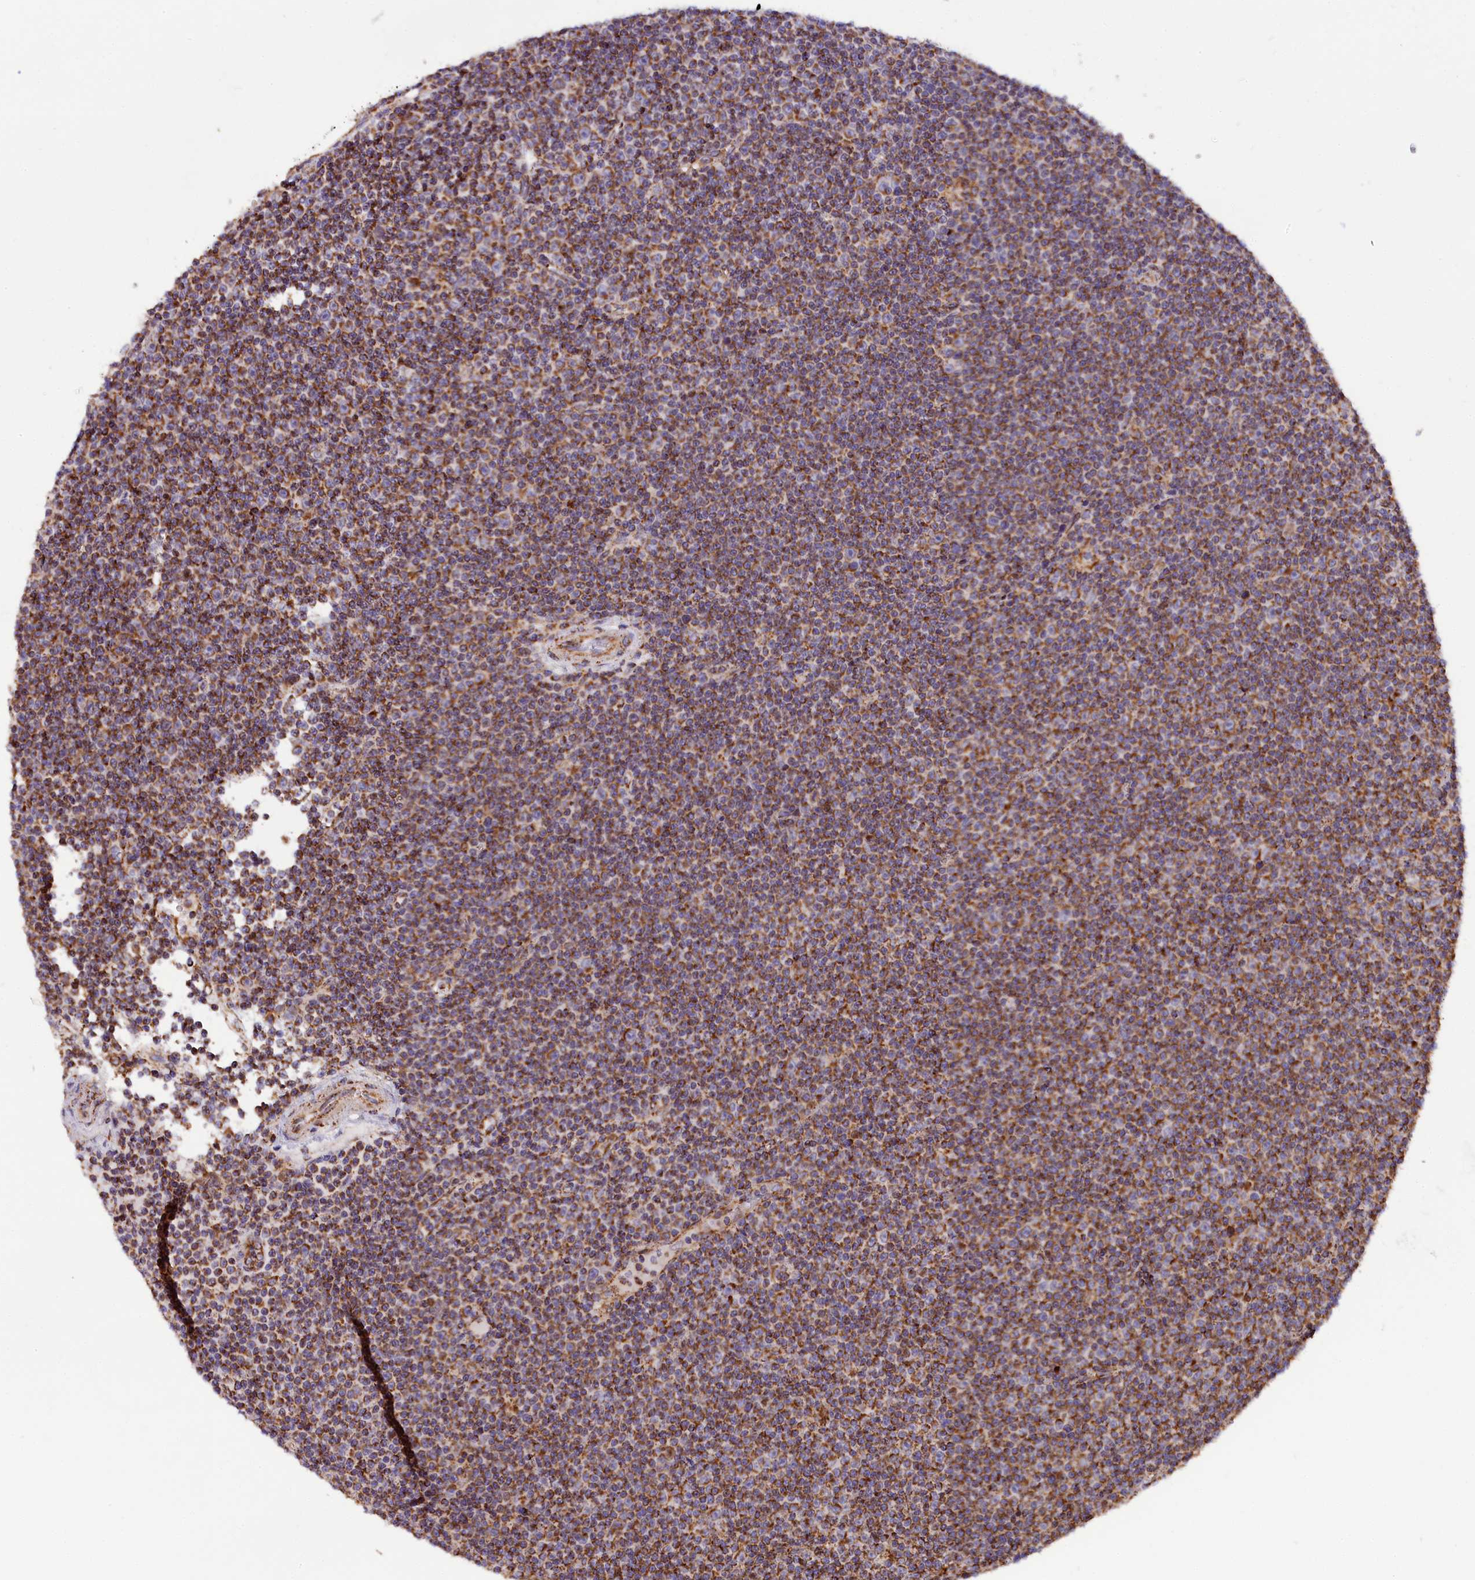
{"staining": {"intensity": "moderate", "quantity": ">75%", "location": "cytoplasmic/membranous"}, "tissue": "lymphoma", "cell_type": "Tumor cells", "image_type": "cancer", "snomed": [{"axis": "morphology", "description": "Malignant lymphoma, non-Hodgkin's type, Low grade"}, {"axis": "topography", "description": "Lymph node"}], "caption": "Immunohistochemistry histopathology image of human lymphoma stained for a protein (brown), which shows medium levels of moderate cytoplasmic/membranous expression in about >75% of tumor cells.", "gene": "NDUFA8", "patient": {"sex": "female", "age": 67}}